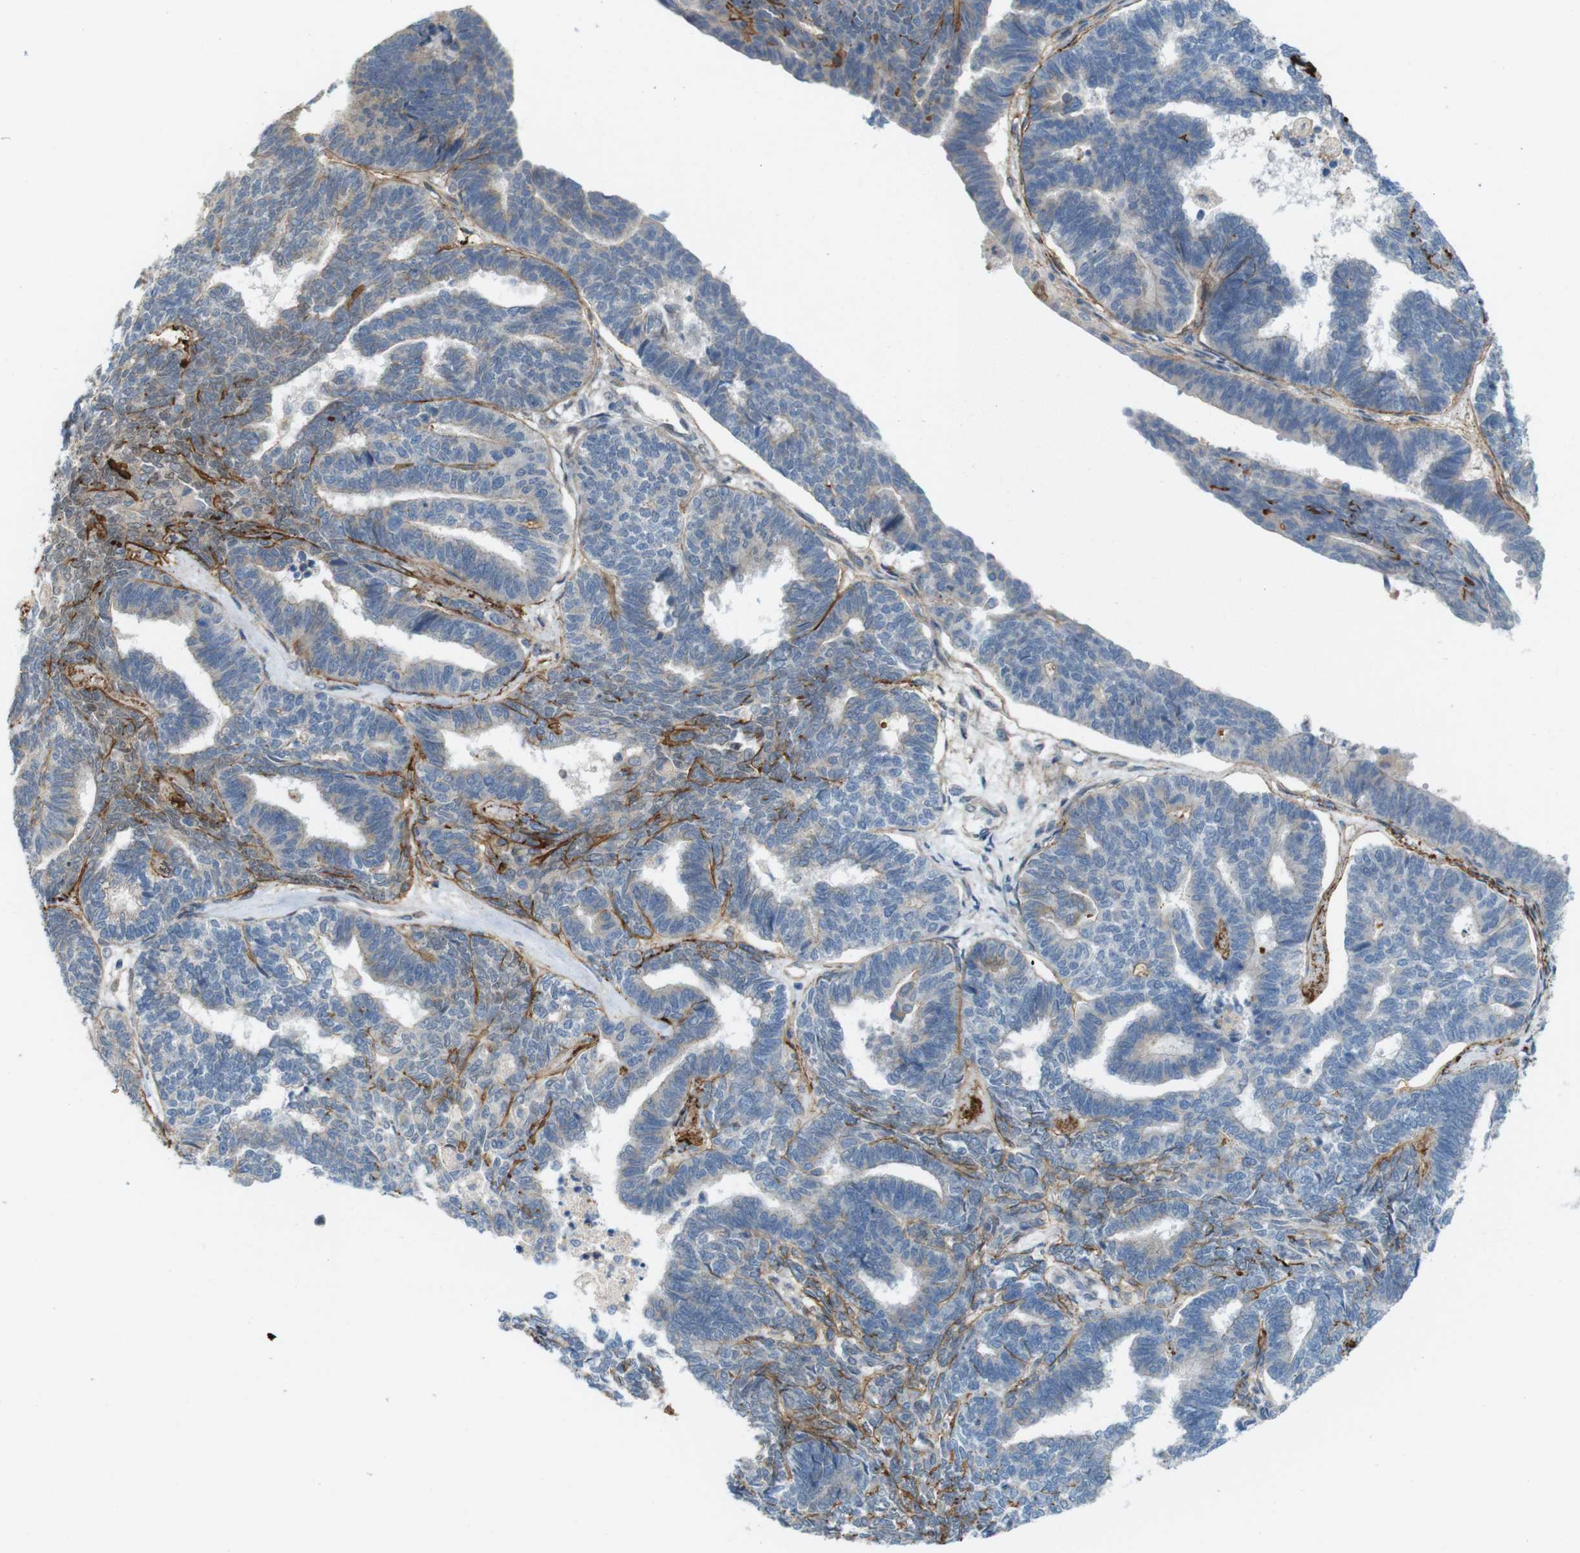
{"staining": {"intensity": "negative", "quantity": "none", "location": "none"}, "tissue": "endometrial cancer", "cell_type": "Tumor cells", "image_type": "cancer", "snomed": [{"axis": "morphology", "description": "Adenocarcinoma, NOS"}, {"axis": "topography", "description": "Endometrium"}], "caption": "Immunohistochemistry (IHC) of adenocarcinoma (endometrial) exhibits no staining in tumor cells. The staining was performed using DAB to visualize the protein expression in brown, while the nuclei were stained in blue with hematoxylin (Magnification: 20x).", "gene": "SKI", "patient": {"sex": "female", "age": 70}}